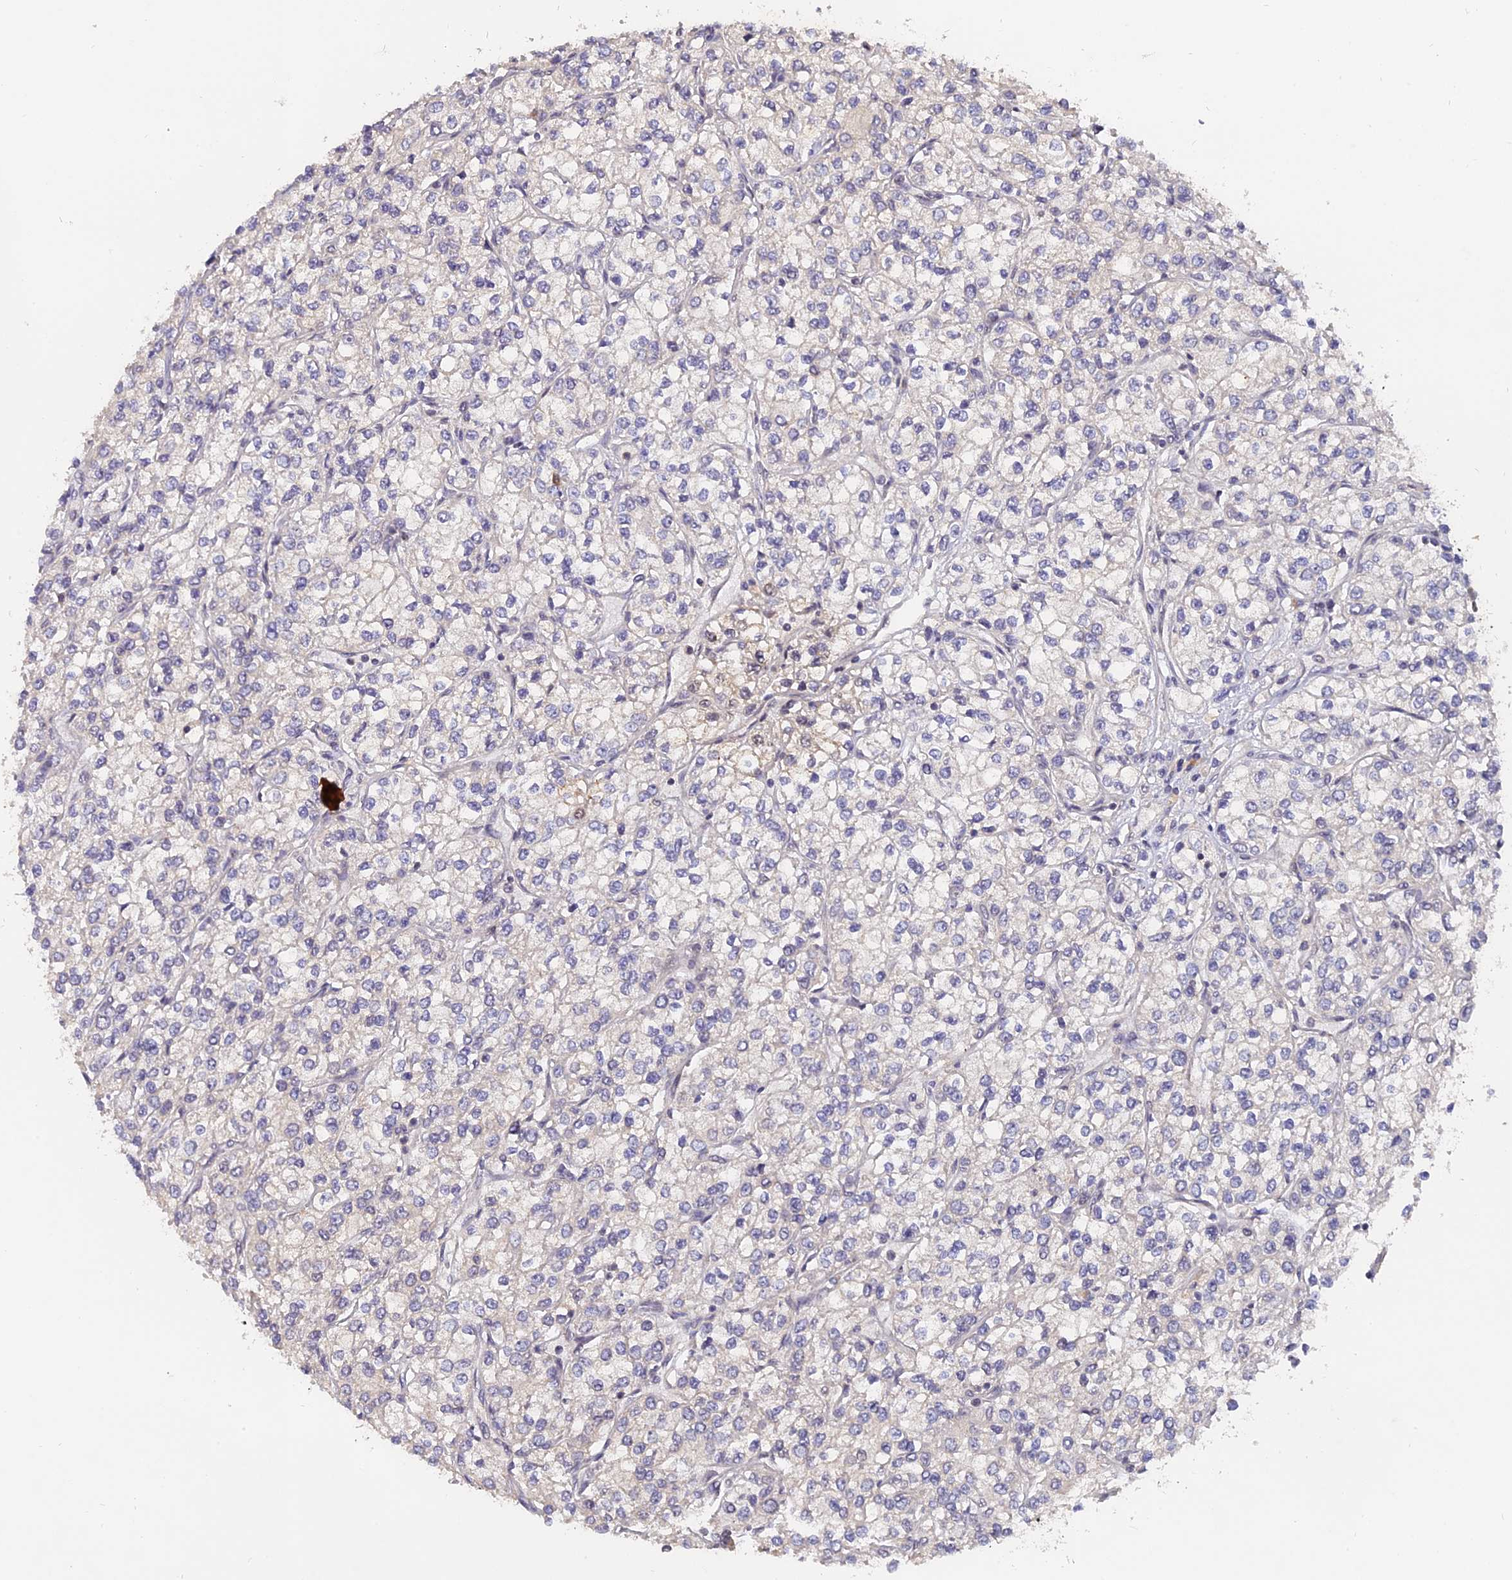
{"staining": {"intensity": "negative", "quantity": "none", "location": "none"}, "tissue": "renal cancer", "cell_type": "Tumor cells", "image_type": "cancer", "snomed": [{"axis": "morphology", "description": "Adenocarcinoma, NOS"}, {"axis": "topography", "description": "Kidney"}], "caption": "High magnification brightfield microscopy of renal adenocarcinoma stained with DAB (3,3'-diaminobenzidine) (brown) and counterstained with hematoxylin (blue): tumor cells show no significant positivity.", "gene": "NR1H3", "patient": {"sex": "male", "age": 80}}